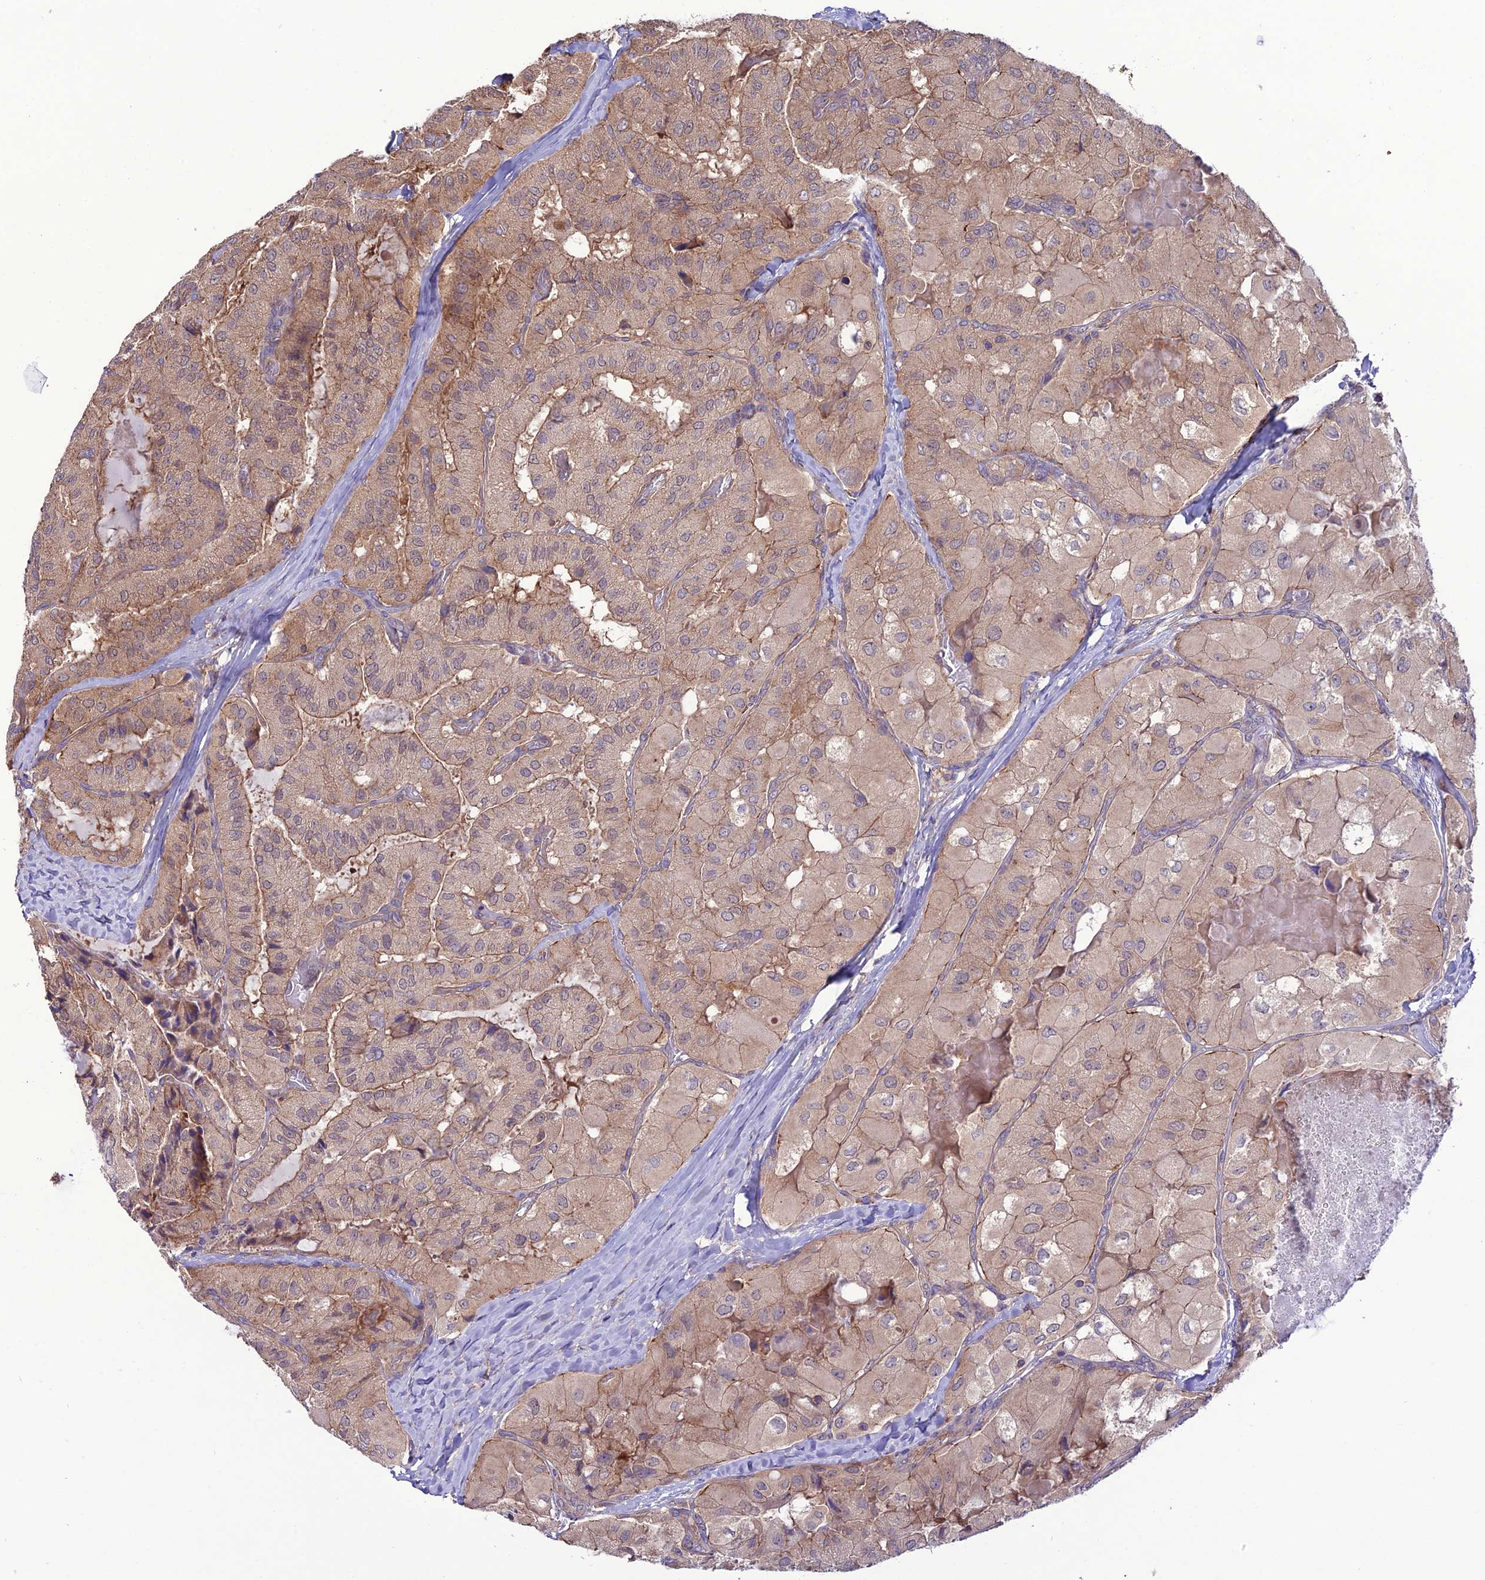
{"staining": {"intensity": "weak", "quantity": ">75%", "location": "cytoplasmic/membranous"}, "tissue": "thyroid cancer", "cell_type": "Tumor cells", "image_type": "cancer", "snomed": [{"axis": "morphology", "description": "Normal tissue, NOS"}, {"axis": "morphology", "description": "Papillary adenocarcinoma, NOS"}, {"axis": "topography", "description": "Thyroid gland"}], "caption": "DAB (3,3'-diaminobenzidine) immunohistochemical staining of human thyroid cancer (papillary adenocarcinoma) displays weak cytoplasmic/membranous protein expression in about >75% of tumor cells.", "gene": "PPIL3", "patient": {"sex": "female", "age": 59}}